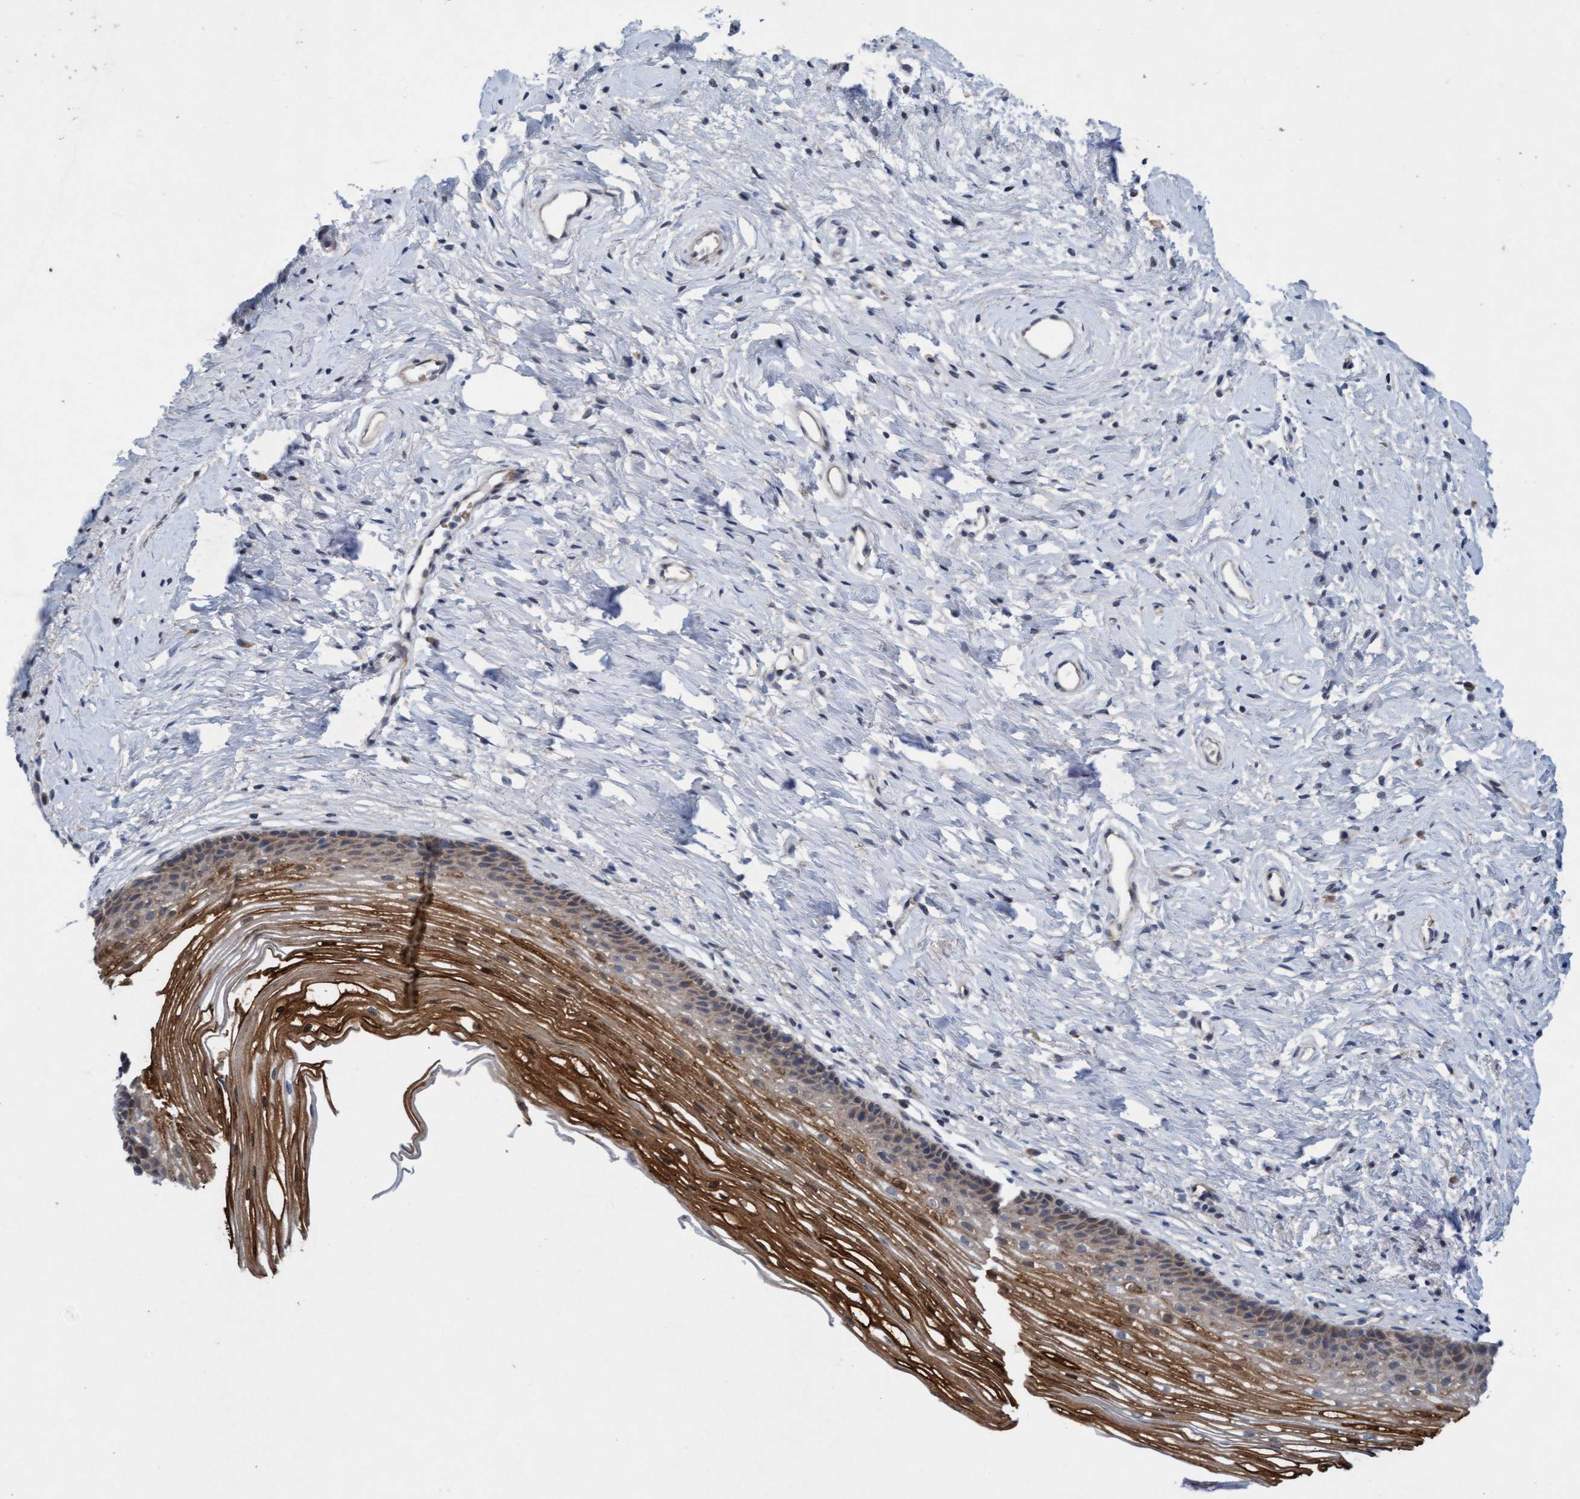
{"staining": {"intensity": "weak", "quantity": "<25%", "location": "cytoplasmic/membranous"}, "tissue": "cervix", "cell_type": "Glandular cells", "image_type": "normal", "snomed": [{"axis": "morphology", "description": "Normal tissue, NOS"}, {"axis": "topography", "description": "Cervix"}], "caption": "Immunohistochemical staining of unremarkable human cervix shows no significant positivity in glandular cells. (DAB immunohistochemistry with hematoxylin counter stain).", "gene": "DDHD2", "patient": {"sex": "female", "age": 77}}